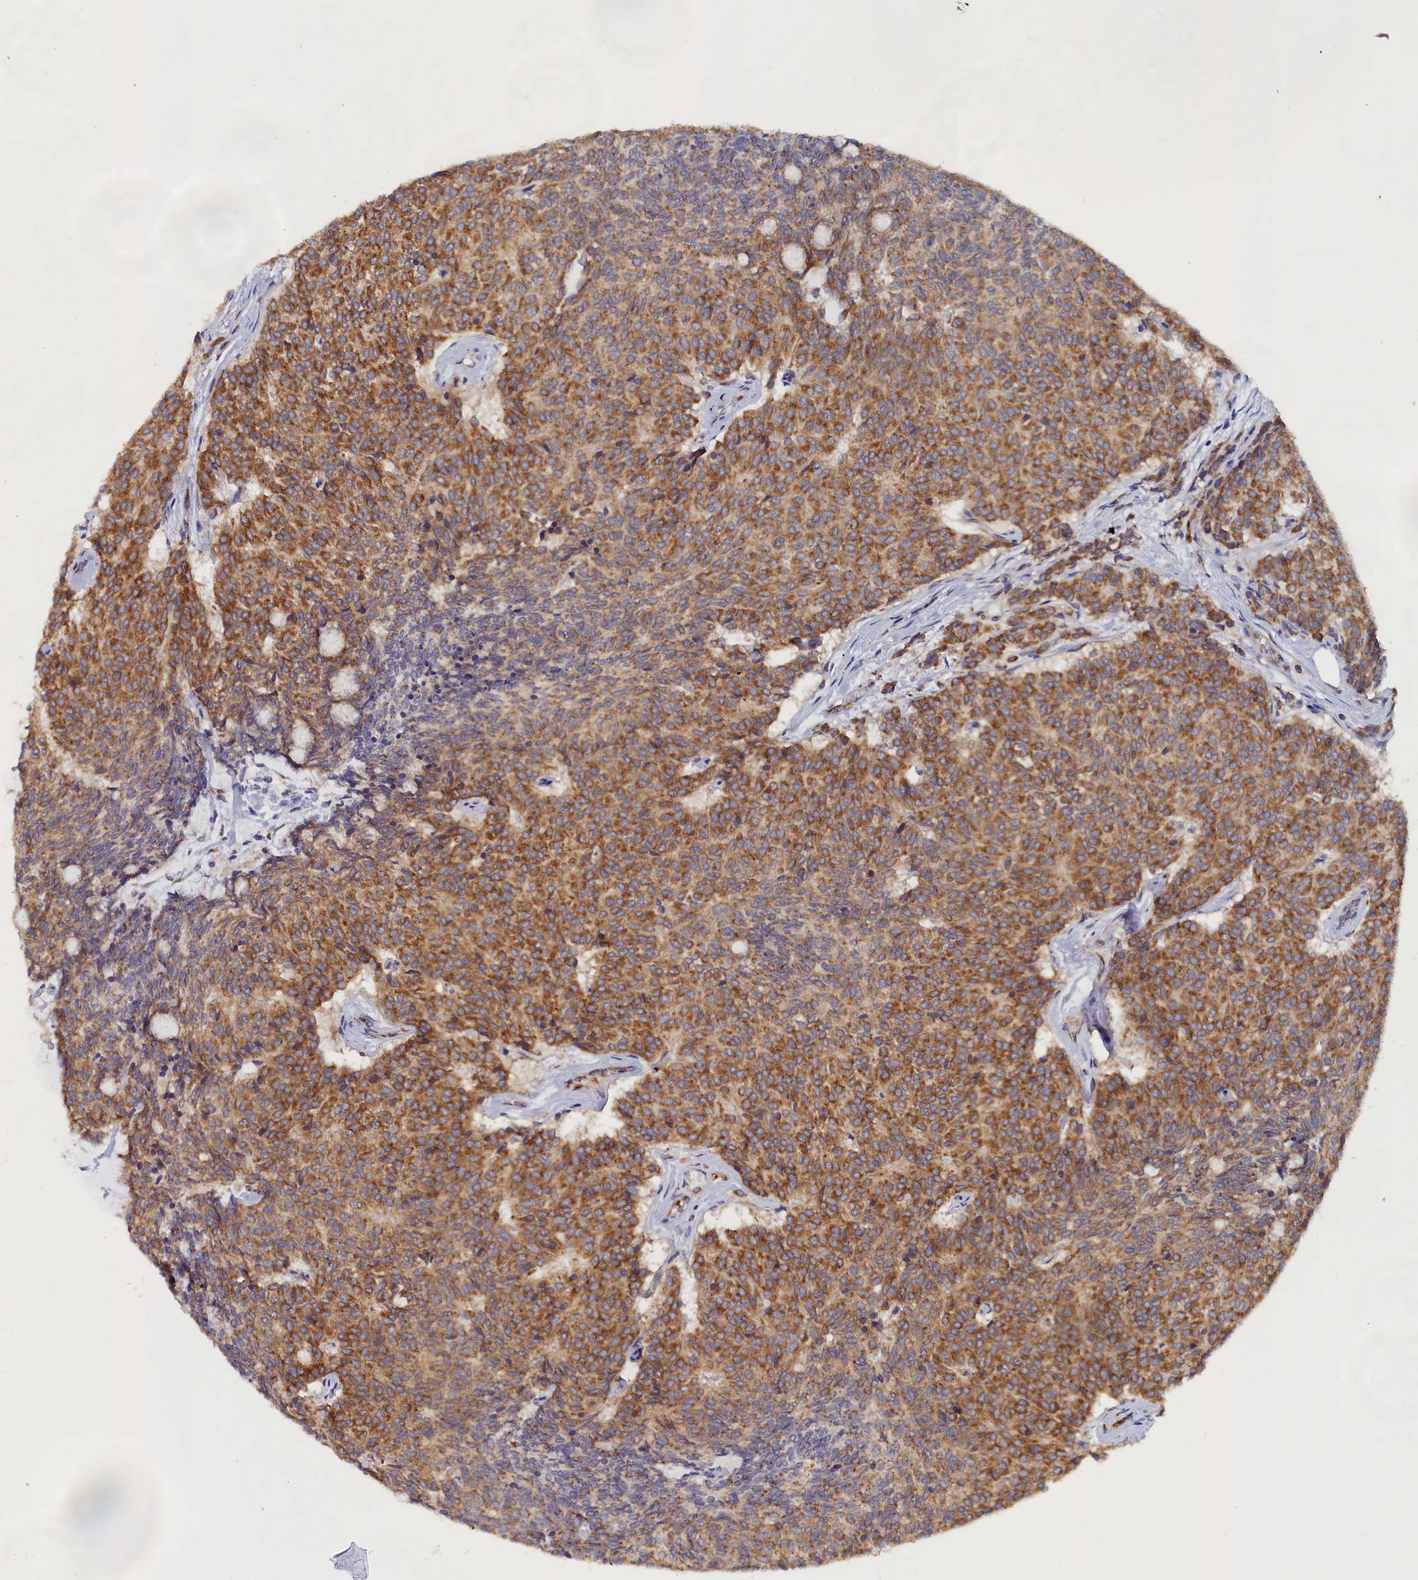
{"staining": {"intensity": "moderate", "quantity": ">75%", "location": "cytoplasmic/membranous"}, "tissue": "carcinoid", "cell_type": "Tumor cells", "image_type": "cancer", "snomed": [{"axis": "morphology", "description": "Carcinoid, malignant, NOS"}, {"axis": "topography", "description": "Pancreas"}], "caption": "Carcinoid (malignant) stained with a brown dye exhibits moderate cytoplasmic/membranous positive positivity in approximately >75% of tumor cells.", "gene": "CCDC68", "patient": {"sex": "female", "age": 54}}